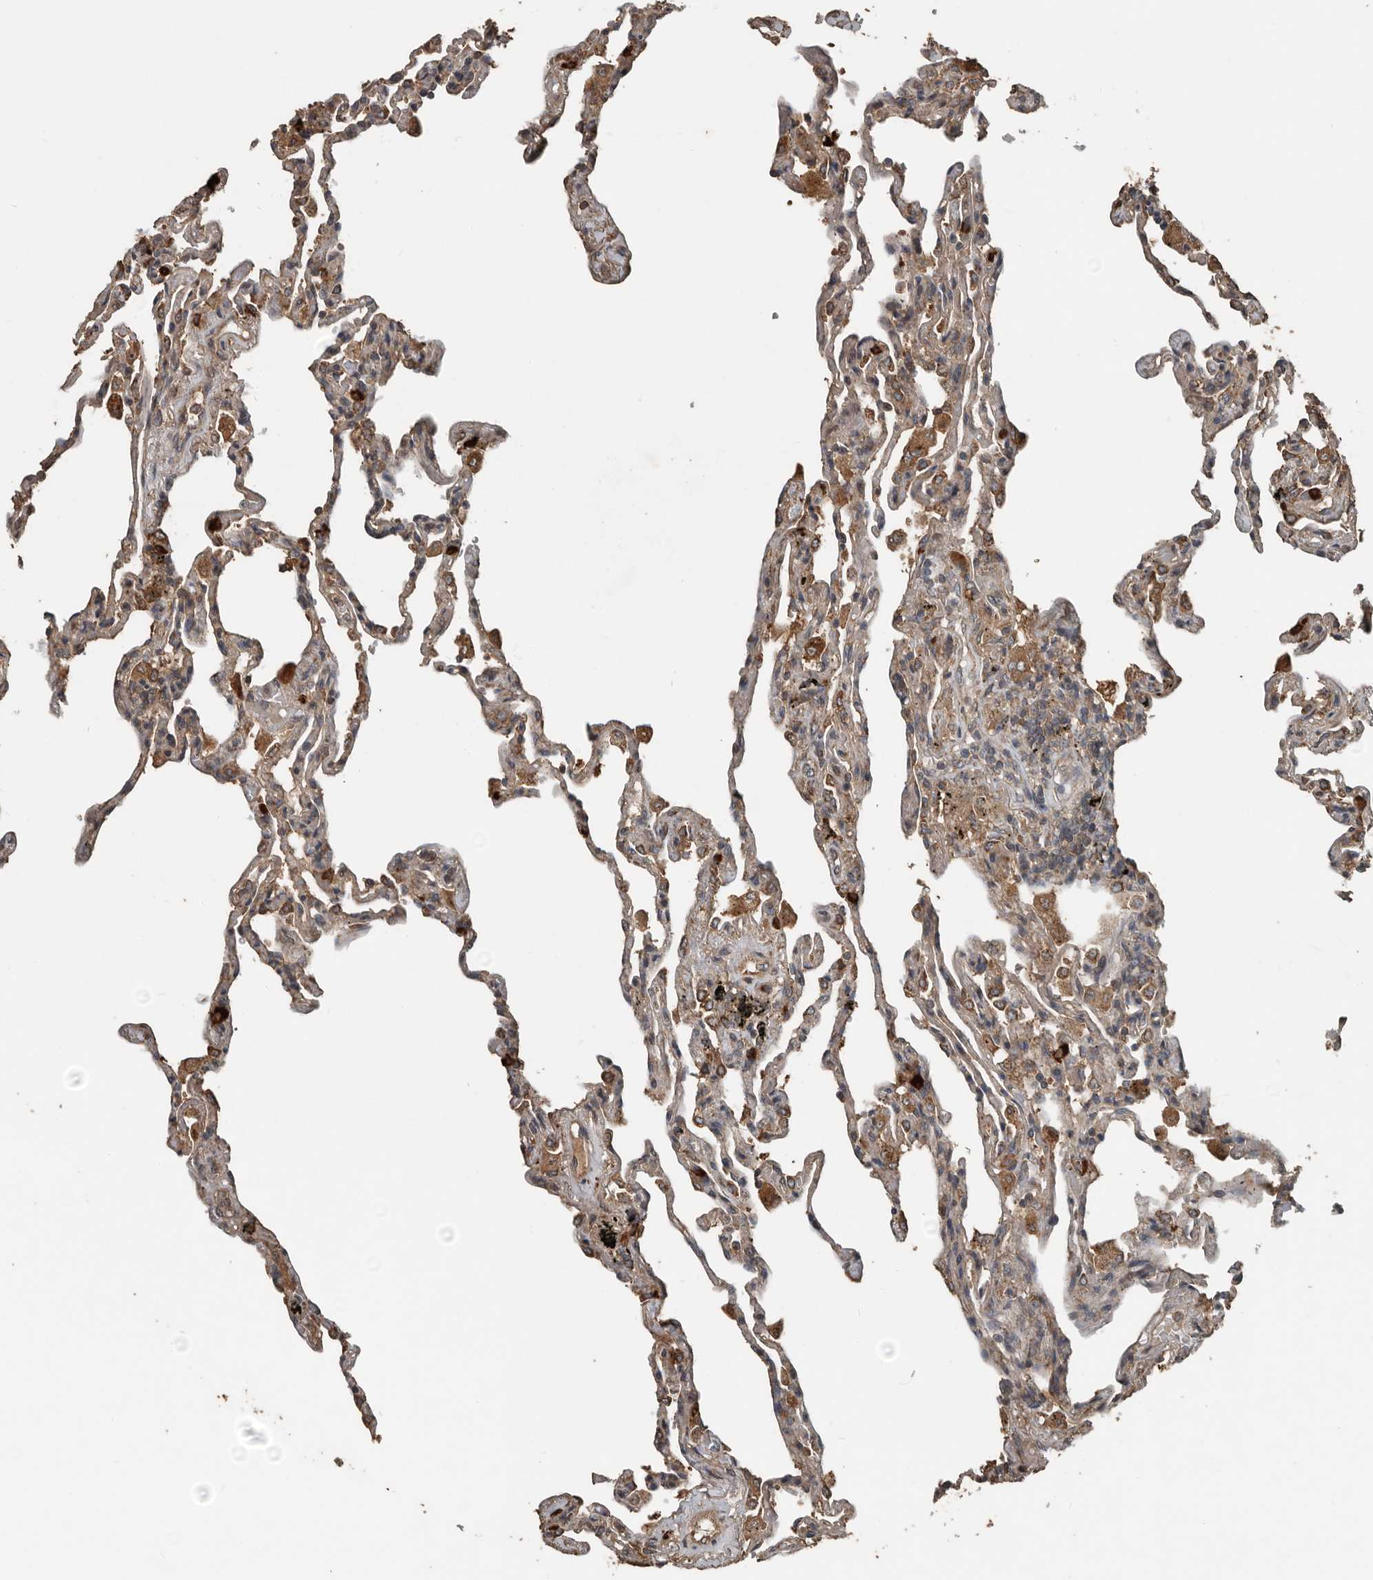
{"staining": {"intensity": "moderate", "quantity": "25%-75%", "location": "cytoplasmic/membranous"}, "tissue": "lung", "cell_type": "Alveolar cells", "image_type": "normal", "snomed": [{"axis": "morphology", "description": "Normal tissue, NOS"}, {"axis": "topography", "description": "Lung"}], "caption": "Immunohistochemical staining of normal lung exhibits moderate cytoplasmic/membranous protein staining in about 25%-75% of alveolar cells.", "gene": "RNF207", "patient": {"sex": "male", "age": 59}}